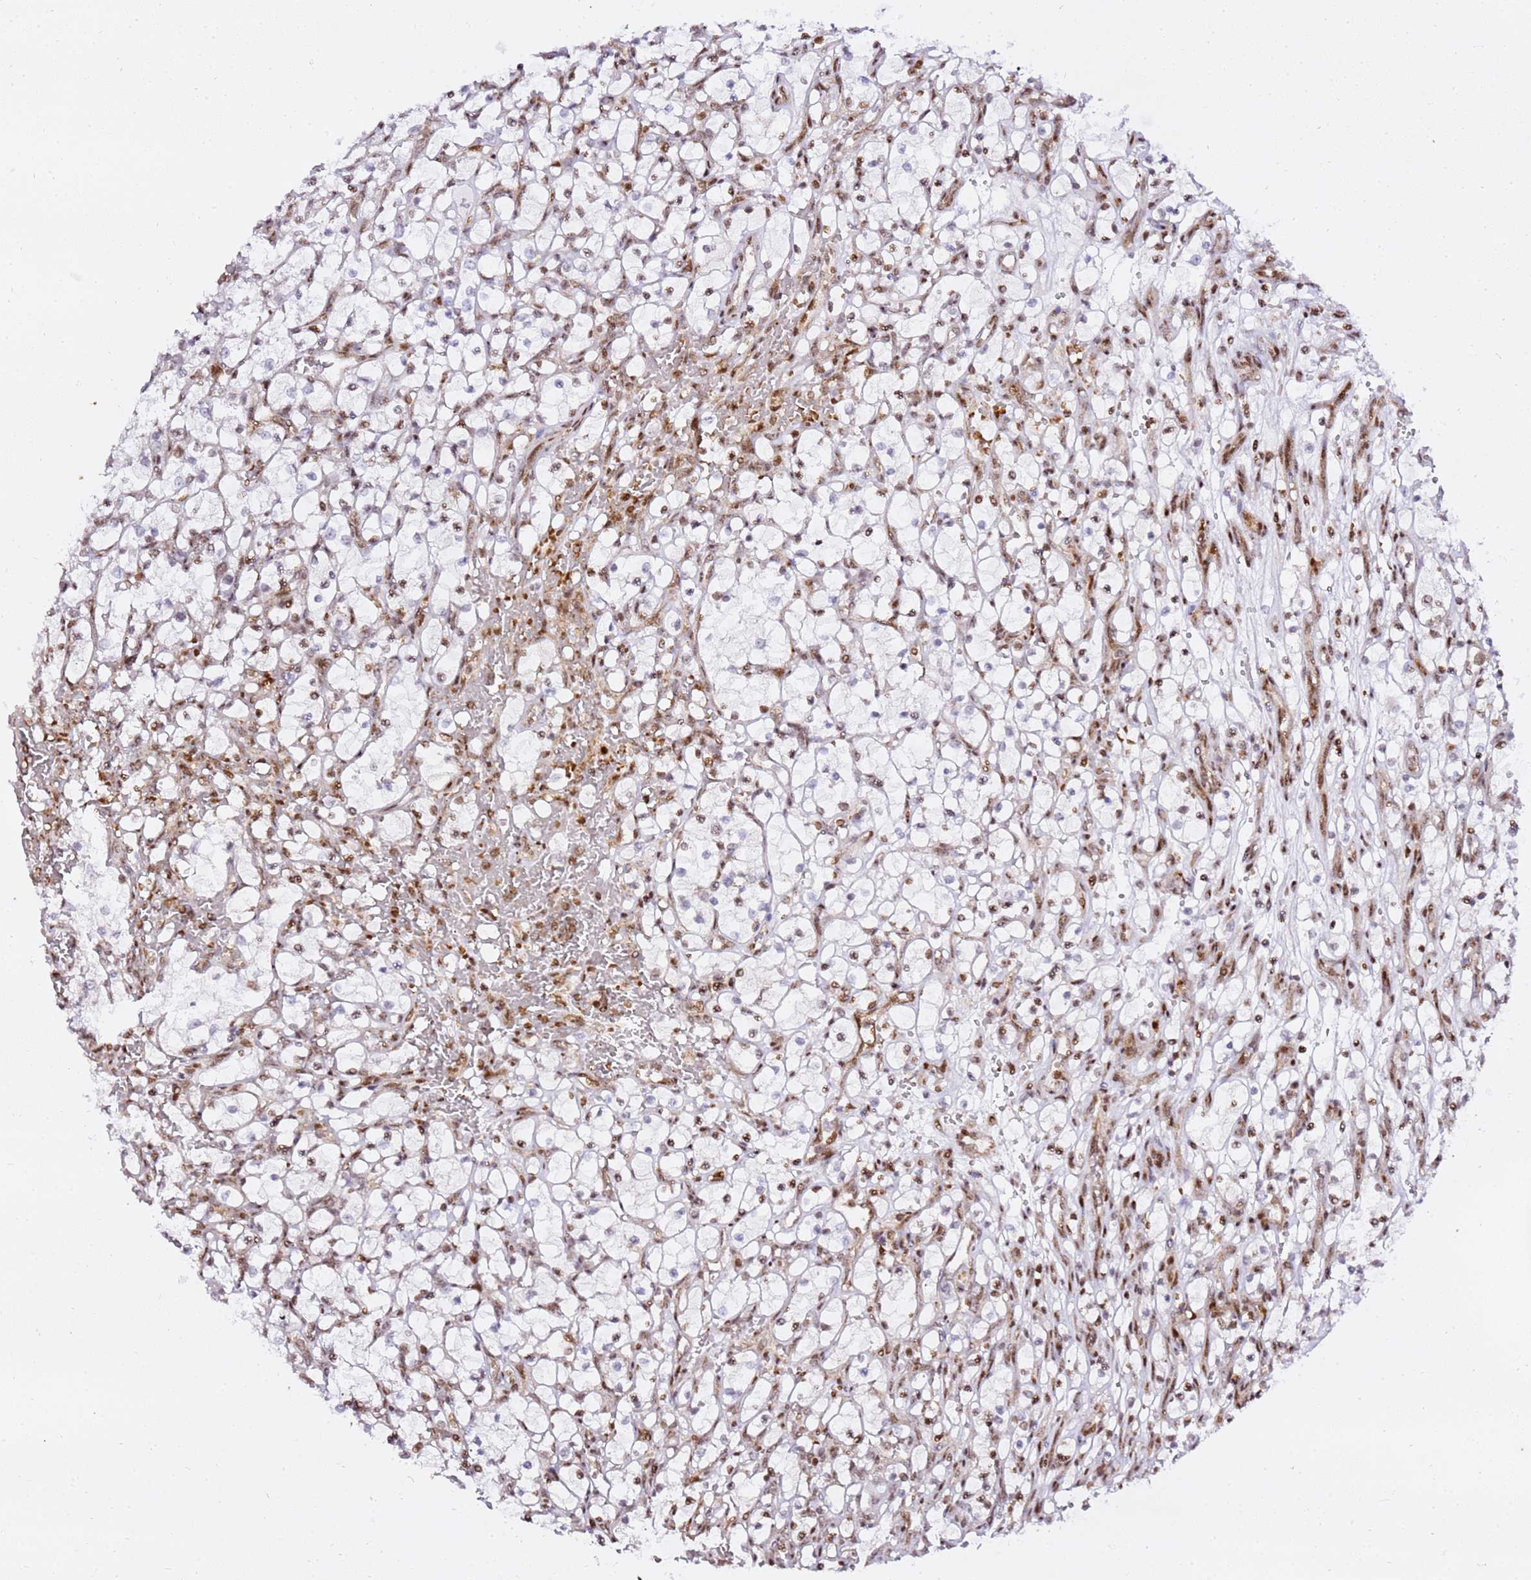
{"staining": {"intensity": "moderate", "quantity": "25%-75%", "location": "nuclear"}, "tissue": "renal cancer", "cell_type": "Tumor cells", "image_type": "cancer", "snomed": [{"axis": "morphology", "description": "Adenocarcinoma, NOS"}, {"axis": "topography", "description": "Kidney"}], "caption": "Protein expression analysis of human renal adenocarcinoma reveals moderate nuclear staining in approximately 25%-75% of tumor cells.", "gene": "GBP2", "patient": {"sex": "female", "age": 69}}